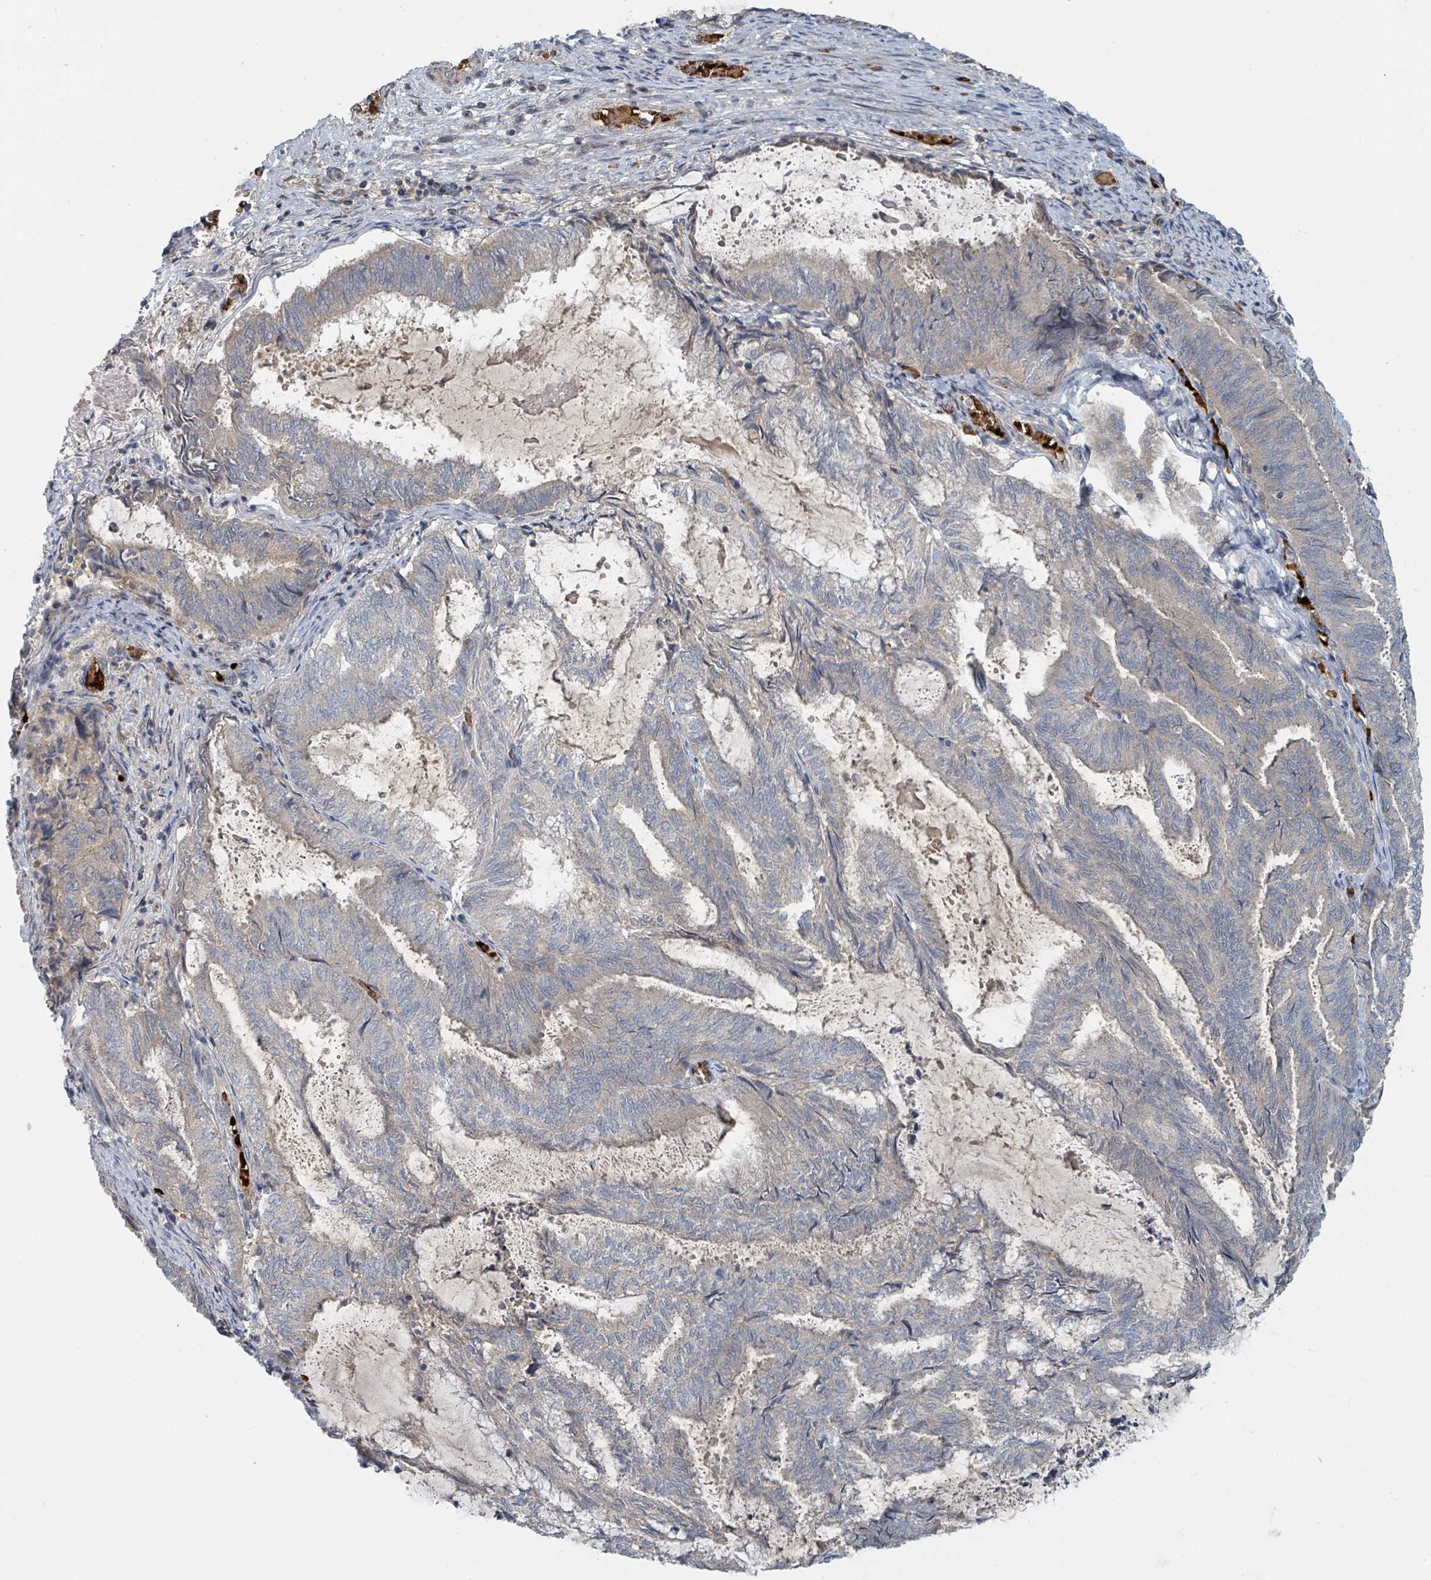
{"staining": {"intensity": "negative", "quantity": "none", "location": "none"}, "tissue": "endometrial cancer", "cell_type": "Tumor cells", "image_type": "cancer", "snomed": [{"axis": "morphology", "description": "Adenocarcinoma, NOS"}, {"axis": "topography", "description": "Endometrium"}], "caption": "Immunohistochemistry of human endometrial cancer (adenocarcinoma) displays no staining in tumor cells.", "gene": "TRPC4AP", "patient": {"sex": "female", "age": 80}}